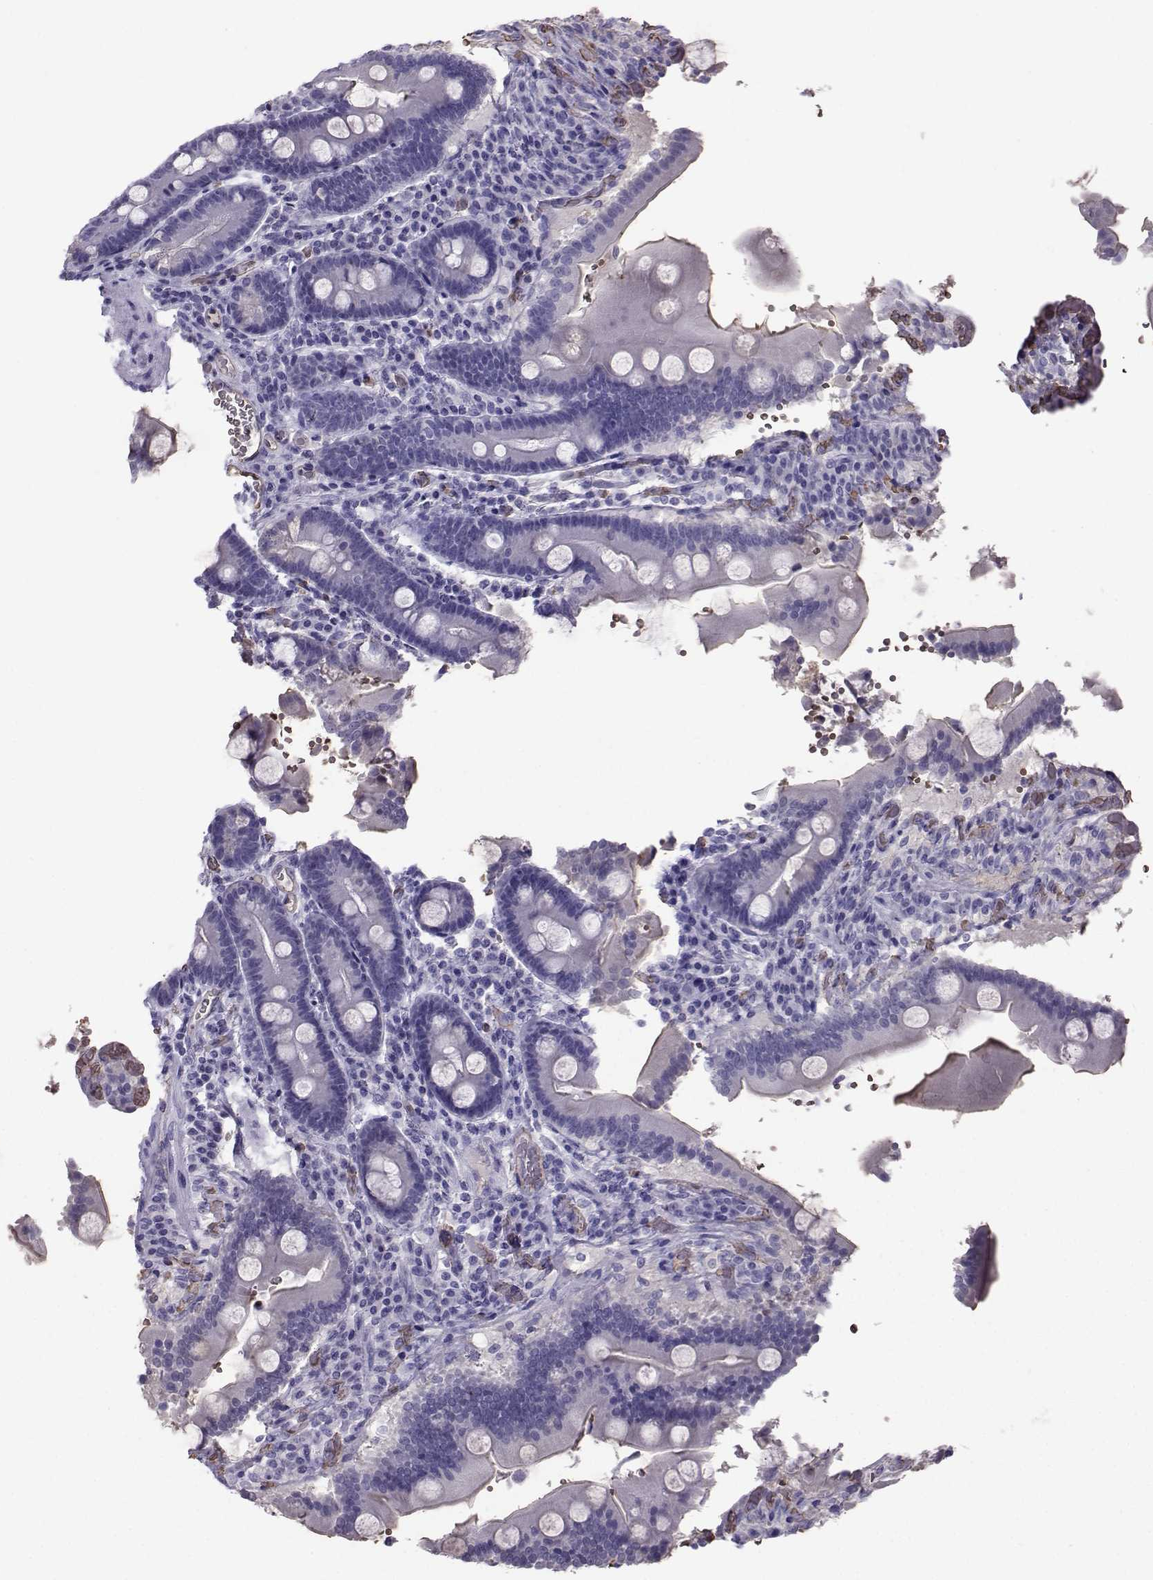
{"staining": {"intensity": "moderate", "quantity": "25%-75%", "location": "cytoplasmic/membranous"}, "tissue": "duodenum", "cell_type": "Glandular cells", "image_type": "normal", "snomed": [{"axis": "morphology", "description": "Normal tissue, NOS"}, {"axis": "topography", "description": "Duodenum"}], "caption": "Immunohistochemical staining of benign human duodenum displays moderate cytoplasmic/membranous protein expression in about 25%-75% of glandular cells.", "gene": "CLUL1", "patient": {"sex": "female", "age": 62}}